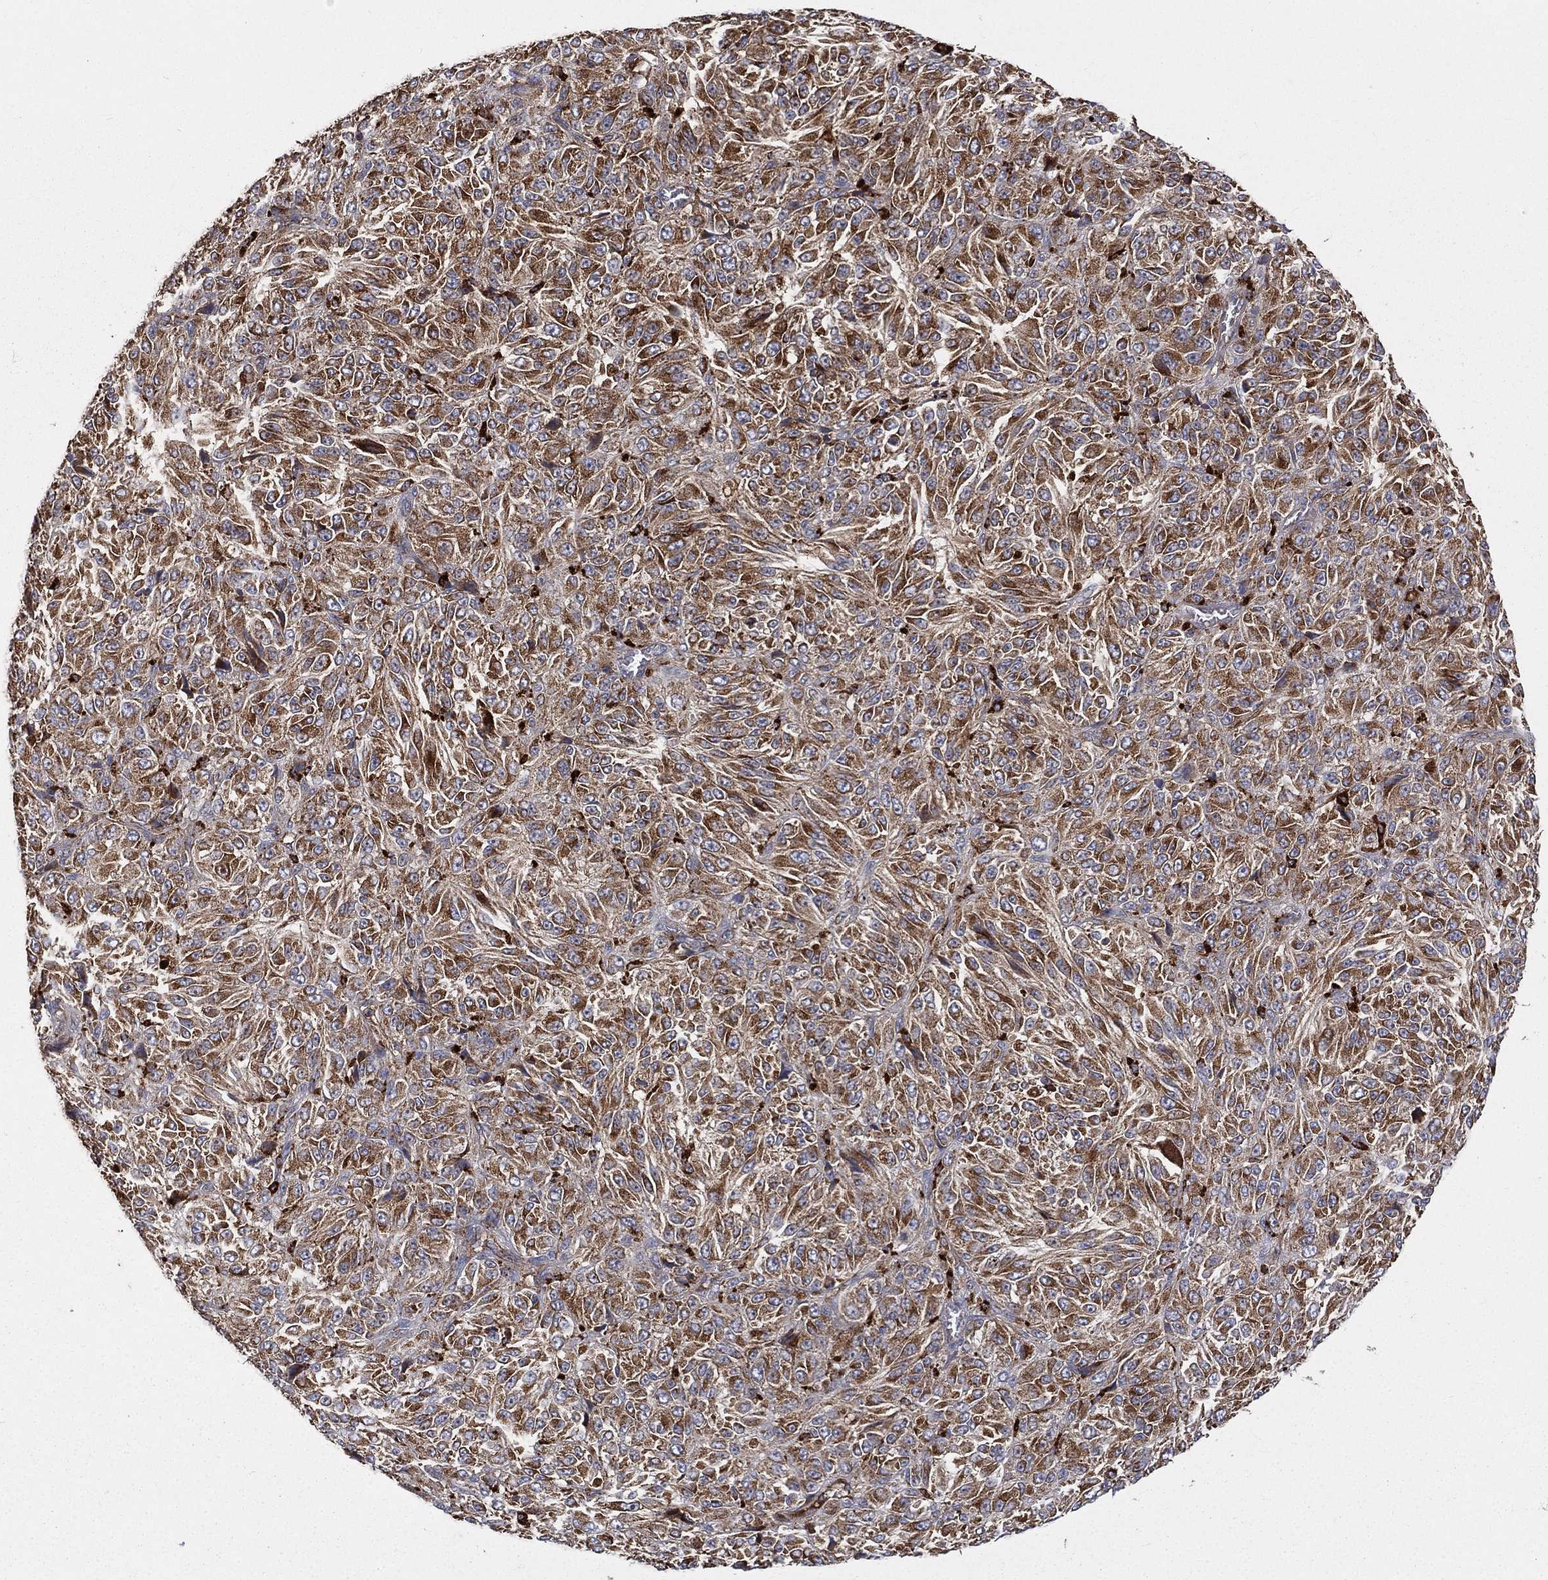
{"staining": {"intensity": "strong", "quantity": "25%-75%", "location": "cytoplasmic/membranous"}, "tissue": "melanoma", "cell_type": "Tumor cells", "image_type": "cancer", "snomed": [{"axis": "morphology", "description": "Malignant melanoma, Metastatic site"}, {"axis": "topography", "description": "Brain"}], "caption": "Protein staining of malignant melanoma (metastatic site) tissue shows strong cytoplasmic/membranous positivity in approximately 25%-75% of tumor cells. (brown staining indicates protein expression, while blue staining denotes nuclei).", "gene": "RIN3", "patient": {"sex": "female", "age": 56}}